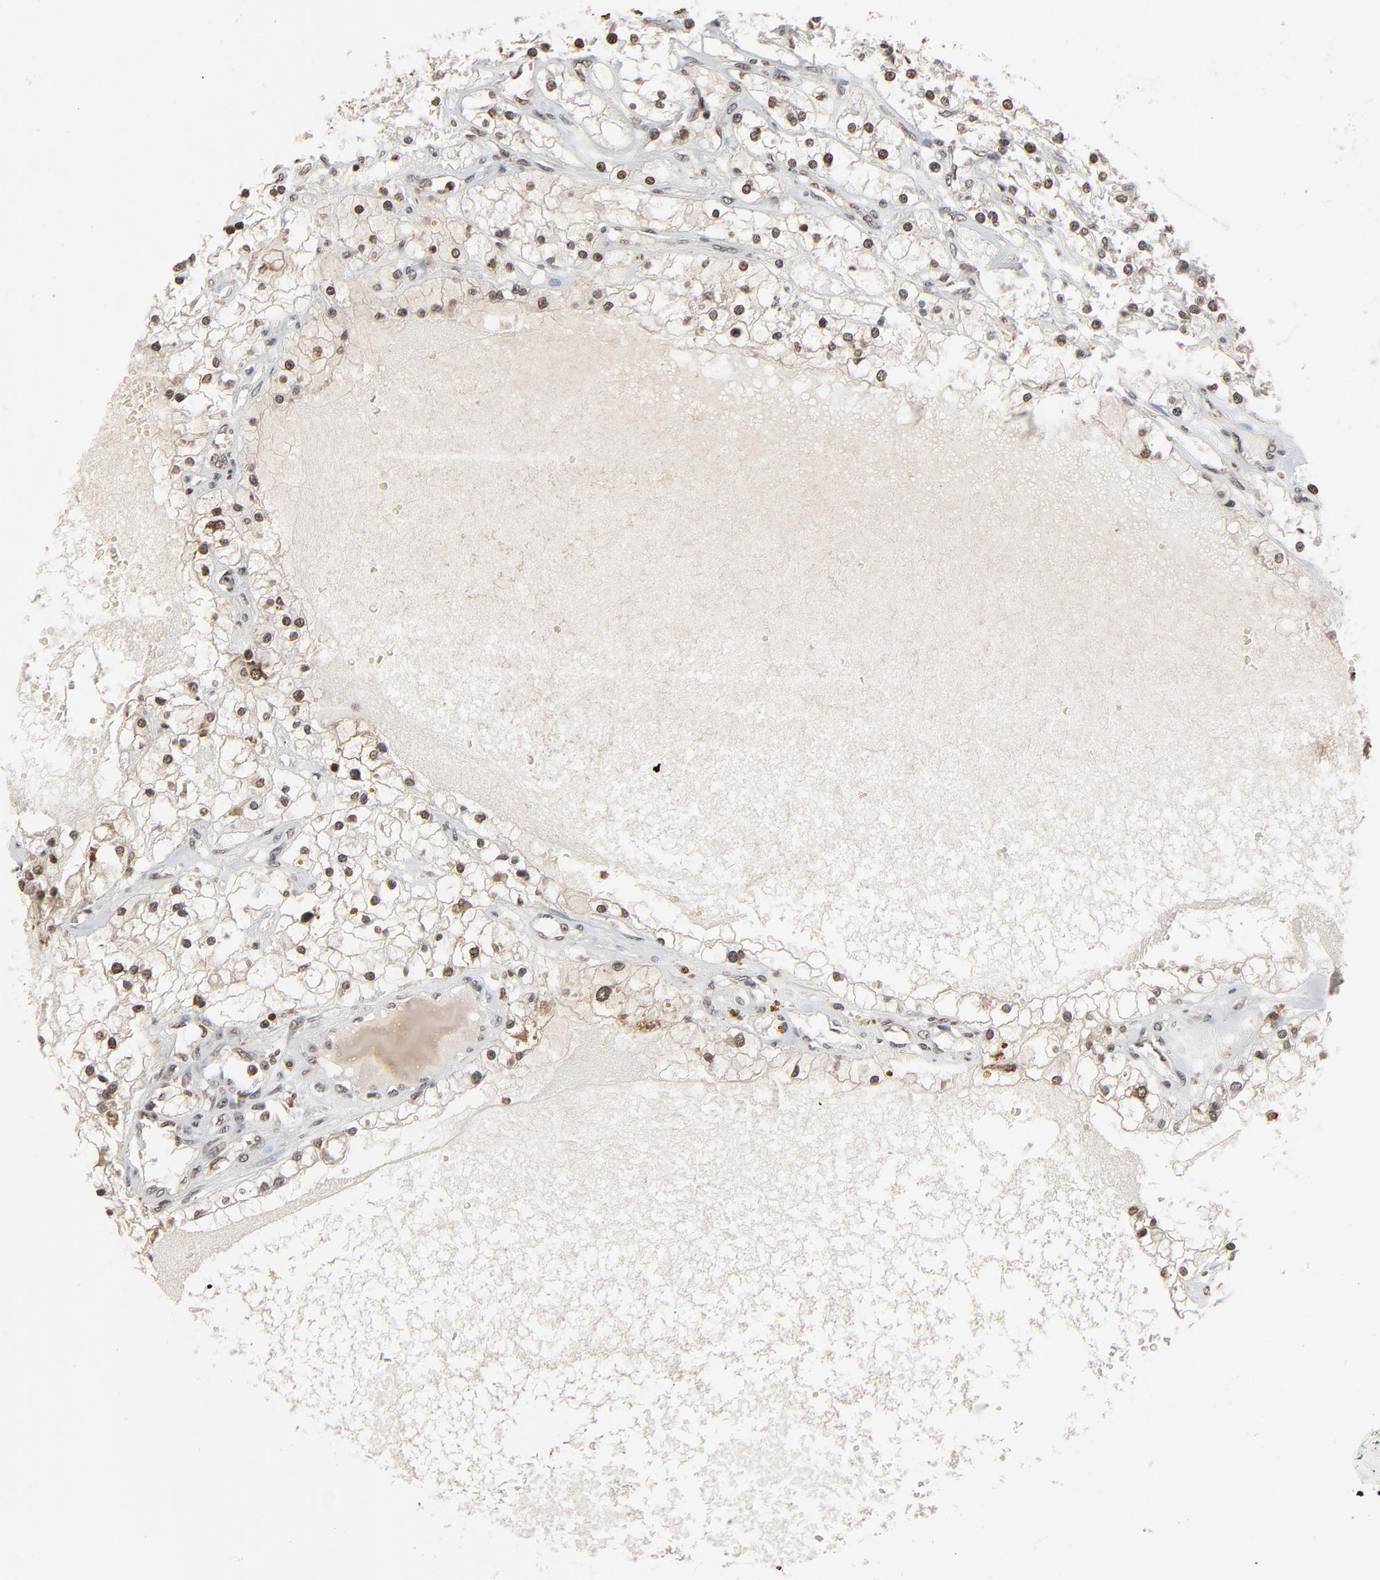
{"staining": {"intensity": "moderate", "quantity": ">75%", "location": "nuclear"}, "tissue": "renal cancer", "cell_type": "Tumor cells", "image_type": "cancer", "snomed": [{"axis": "morphology", "description": "Adenocarcinoma, NOS"}, {"axis": "topography", "description": "Kidney"}], "caption": "Immunohistochemical staining of renal cancer shows medium levels of moderate nuclear positivity in approximately >75% of tumor cells.", "gene": "RPS6KA3", "patient": {"sex": "male", "age": 61}}